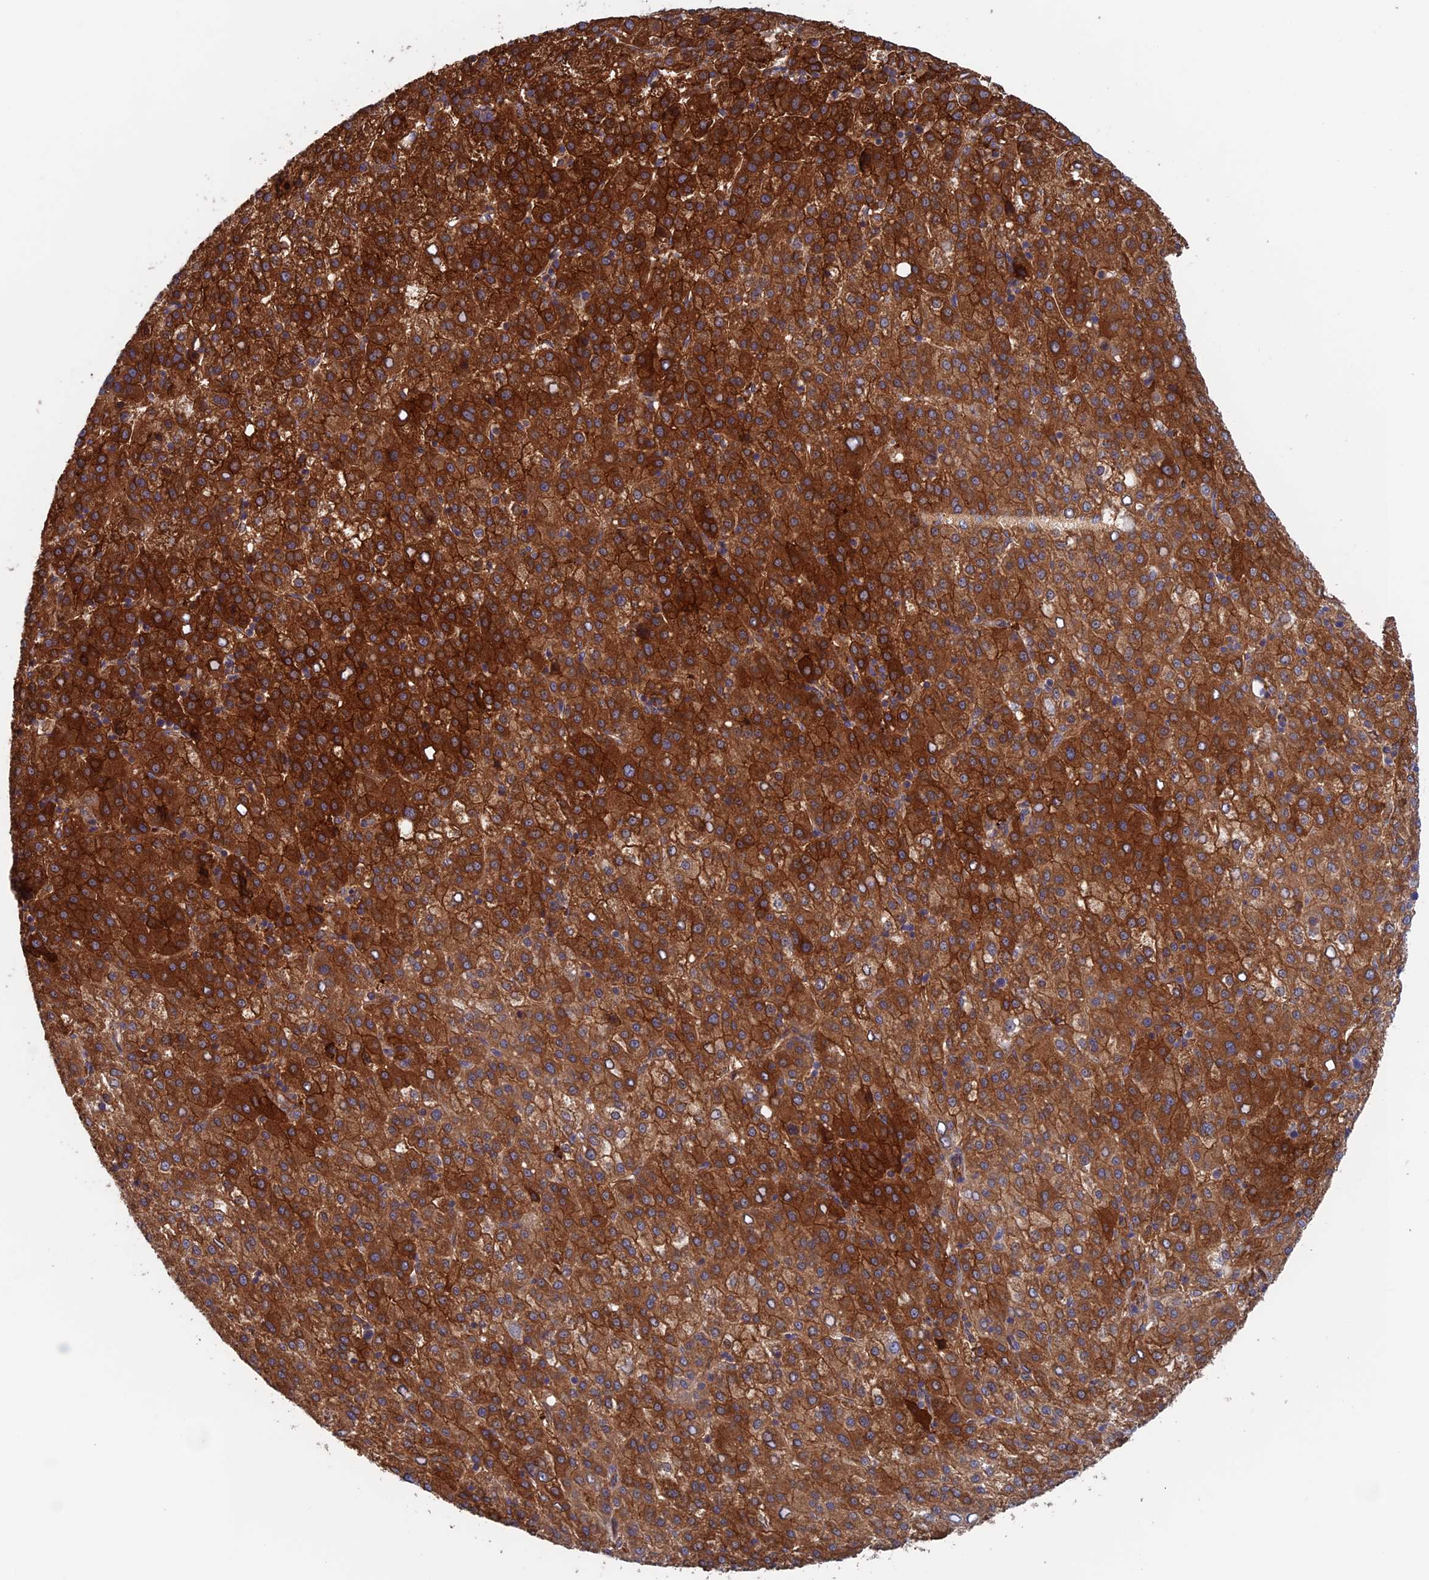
{"staining": {"intensity": "strong", "quantity": ">75%", "location": "cytoplasmic/membranous"}, "tissue": "liver cancer", "cell_type": "Tumor cells", "image_type": "cancer", "snomed": [{"axis": "morphology", "description": "Carcinoma, Hepatocellular, NOS"}, {"axis": "topography", "description": "Liver"}], "caption": "Brown immunohistochemical staining in human liver hepatocellular carcinoma shows strong cytoplasmic/membranous staining in about >75% of tumor cells.", "gene": "NUDT16L1", "patient": {"sex": "female", "age": 58}}